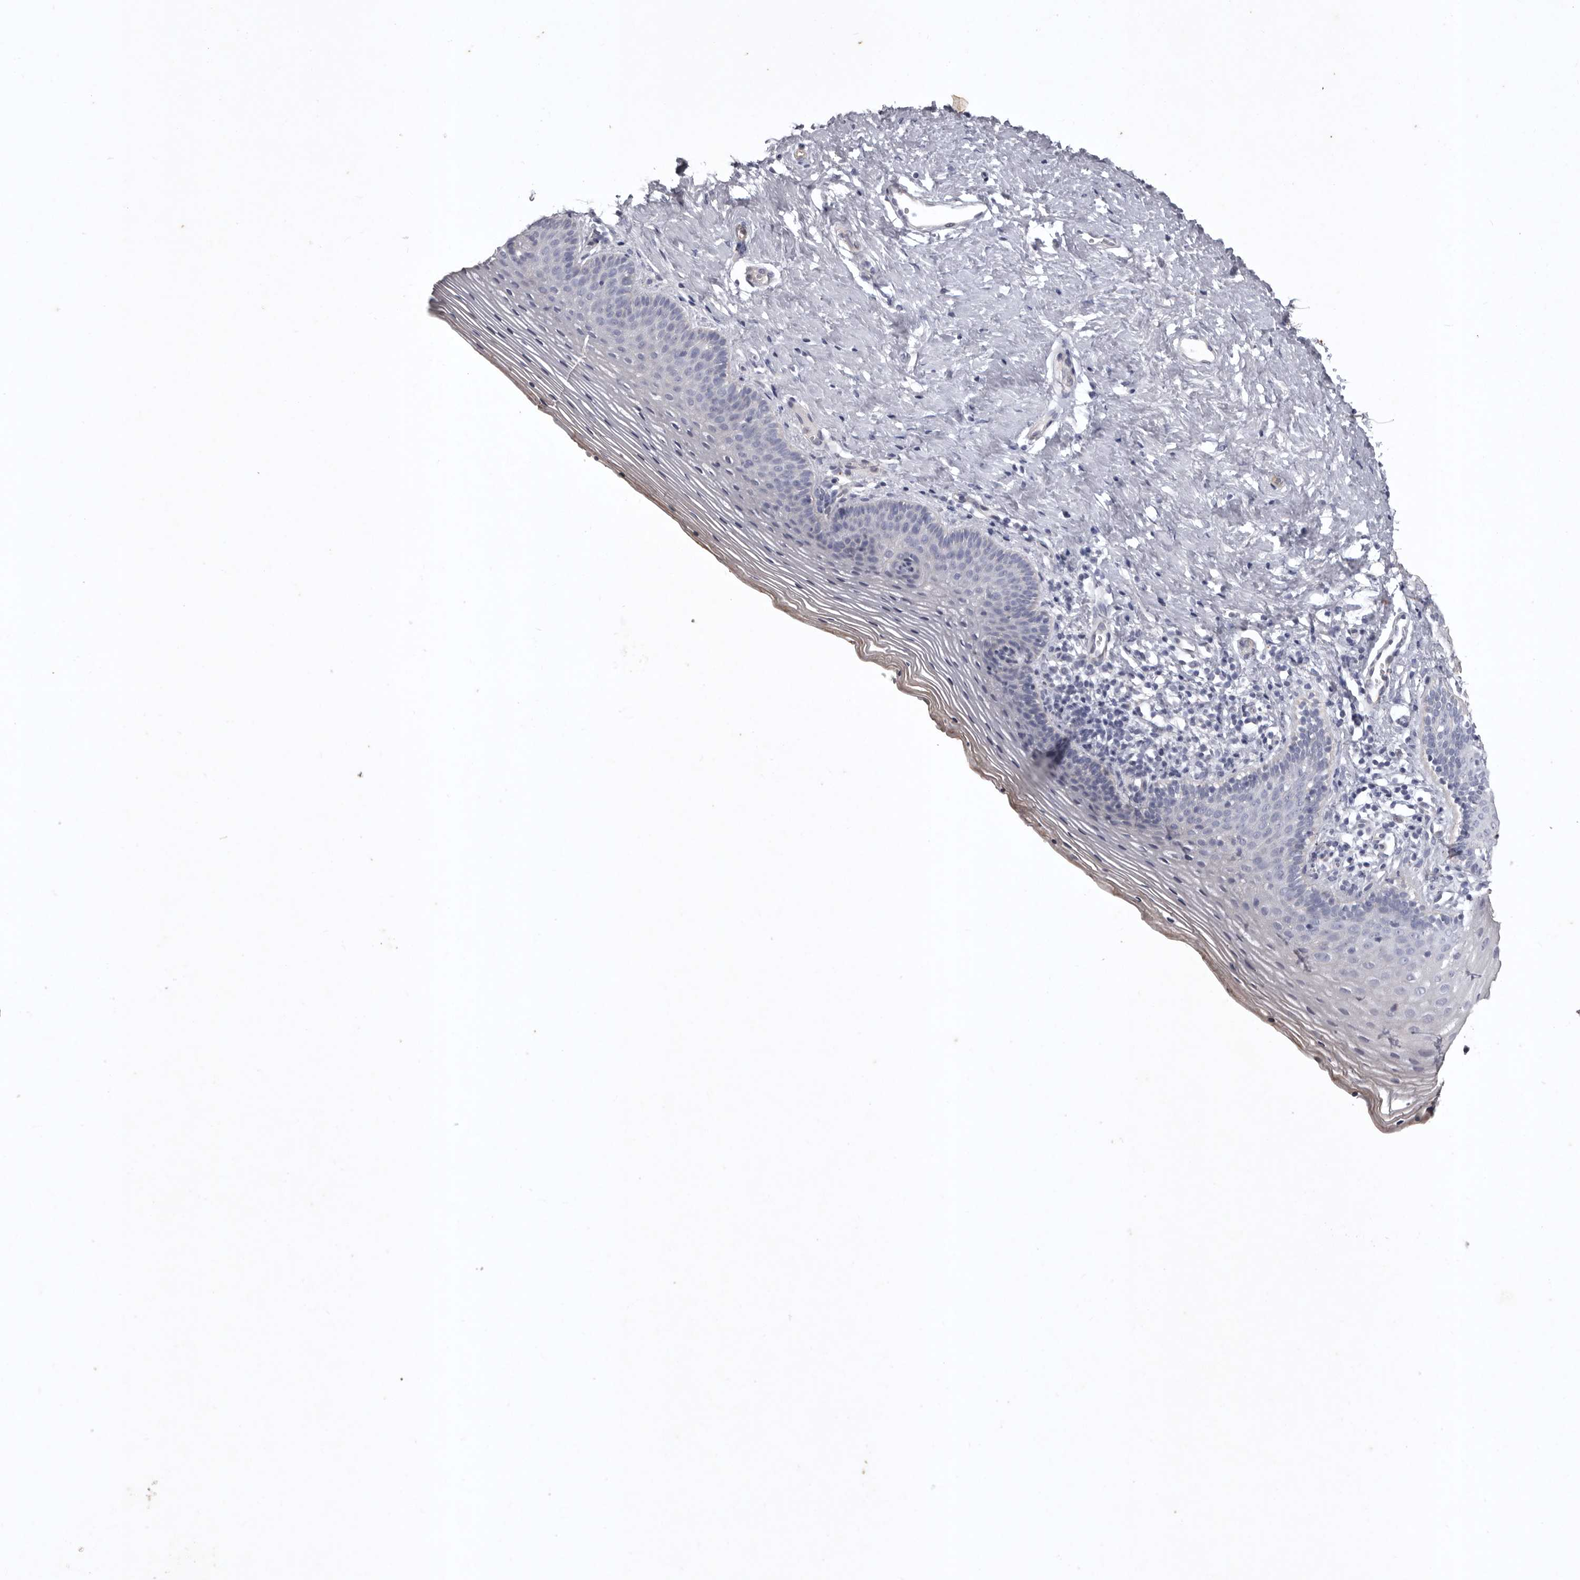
{"staining": {"intensity": "weak", "quantity": "<25%", "location": "cytoplasmic/membranous"}, "tissue": "vagina", "cell_type": "Squamous epithelial cells", "image_type": "normal", "snomed": [{"axis": "morphology", "description": "Normal tissue, NOS"}, {"axis": "topography", "description": "Vagina"}], "caption": "Protein analysis of benign vagina displays no significant positivity in squamous epithelial cells.", "gene": "NKAIN4", "patient": {"sex": "female", "age": 32}}